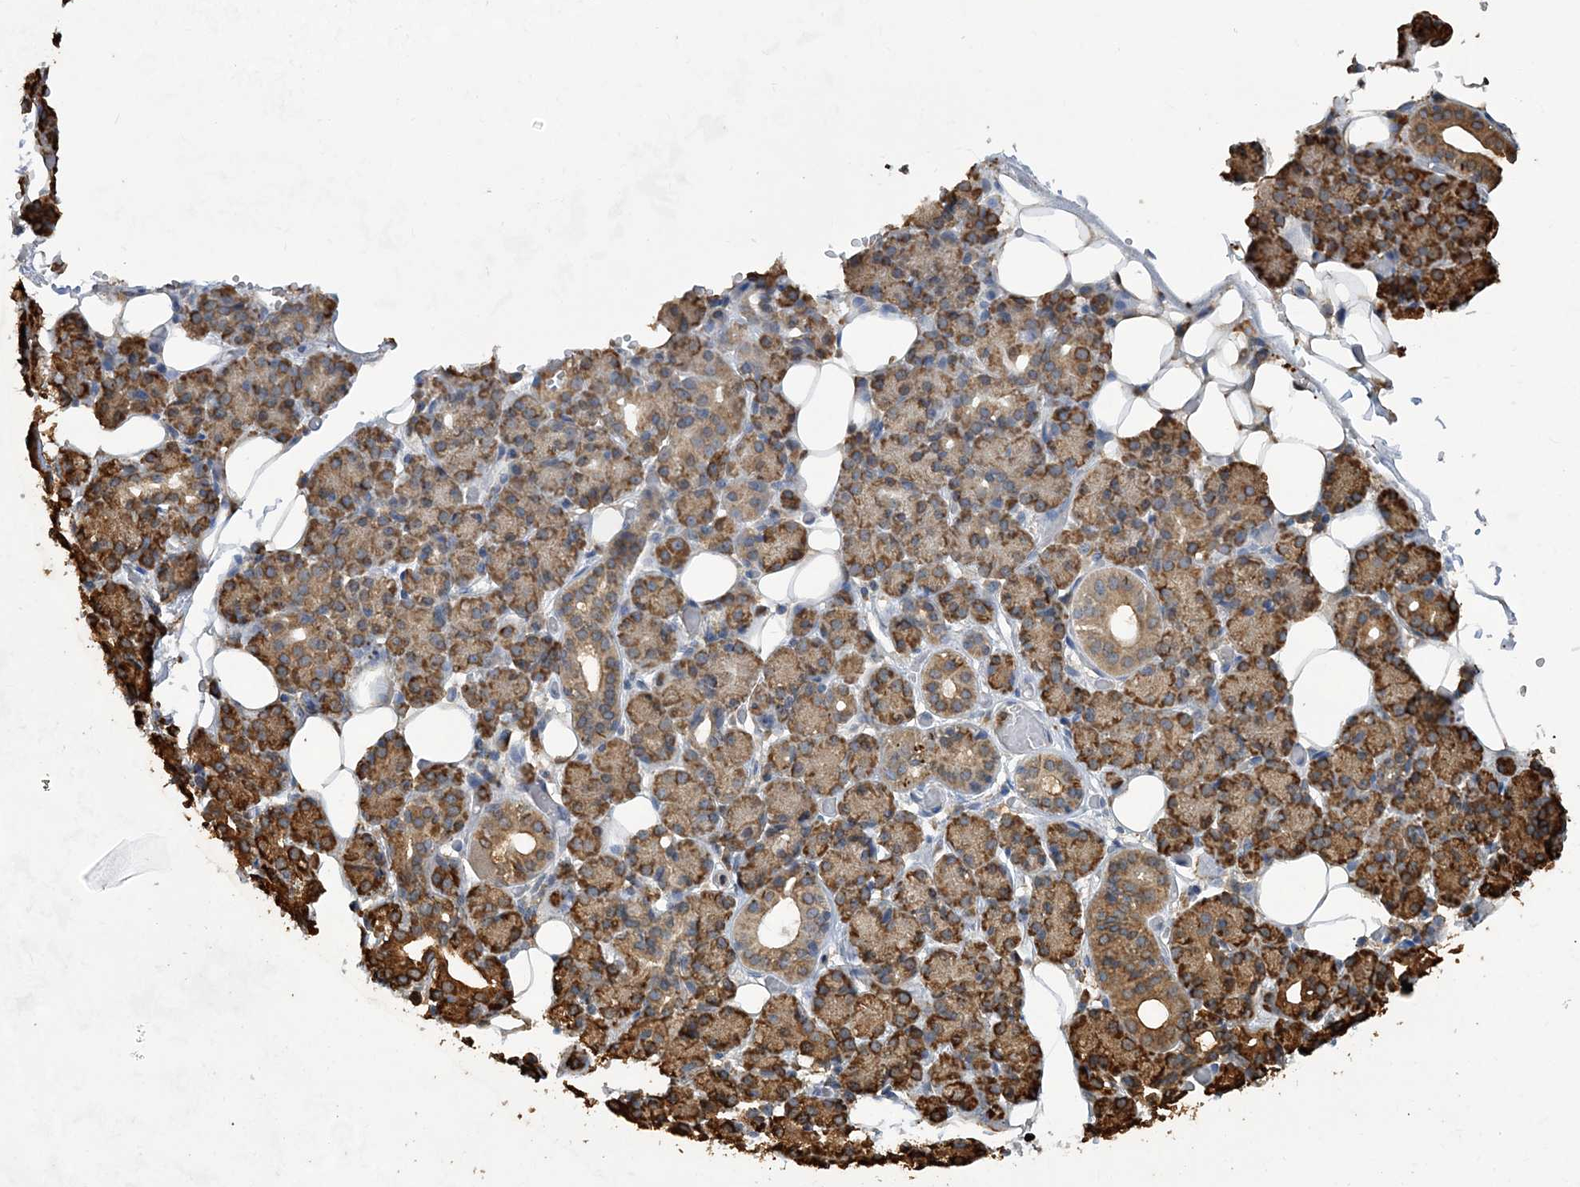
{"staining": {"intensity": "strong", "quantity": ">75%", "location": "cytoplasmic/membranous"}, "tissue": "salivary gland", "cell_type": "Glandular cells", "image_type": "normal", "snomed": [{"axis": "morphology", "description": "Normal tissue, NOS"}, {"axis": "topography", "description": "Salivary gland"}], "caption": "This image displays normal salivary gland stained with immunohistochemistry (IHC) to label a protein in brown. The cytoplasmic/membranous of glandular cells show strong positivity for the protein. Nuclei are counter-stained blue.", "gene": "WDR12", "patient": {"sex": "male", "age": 63}}